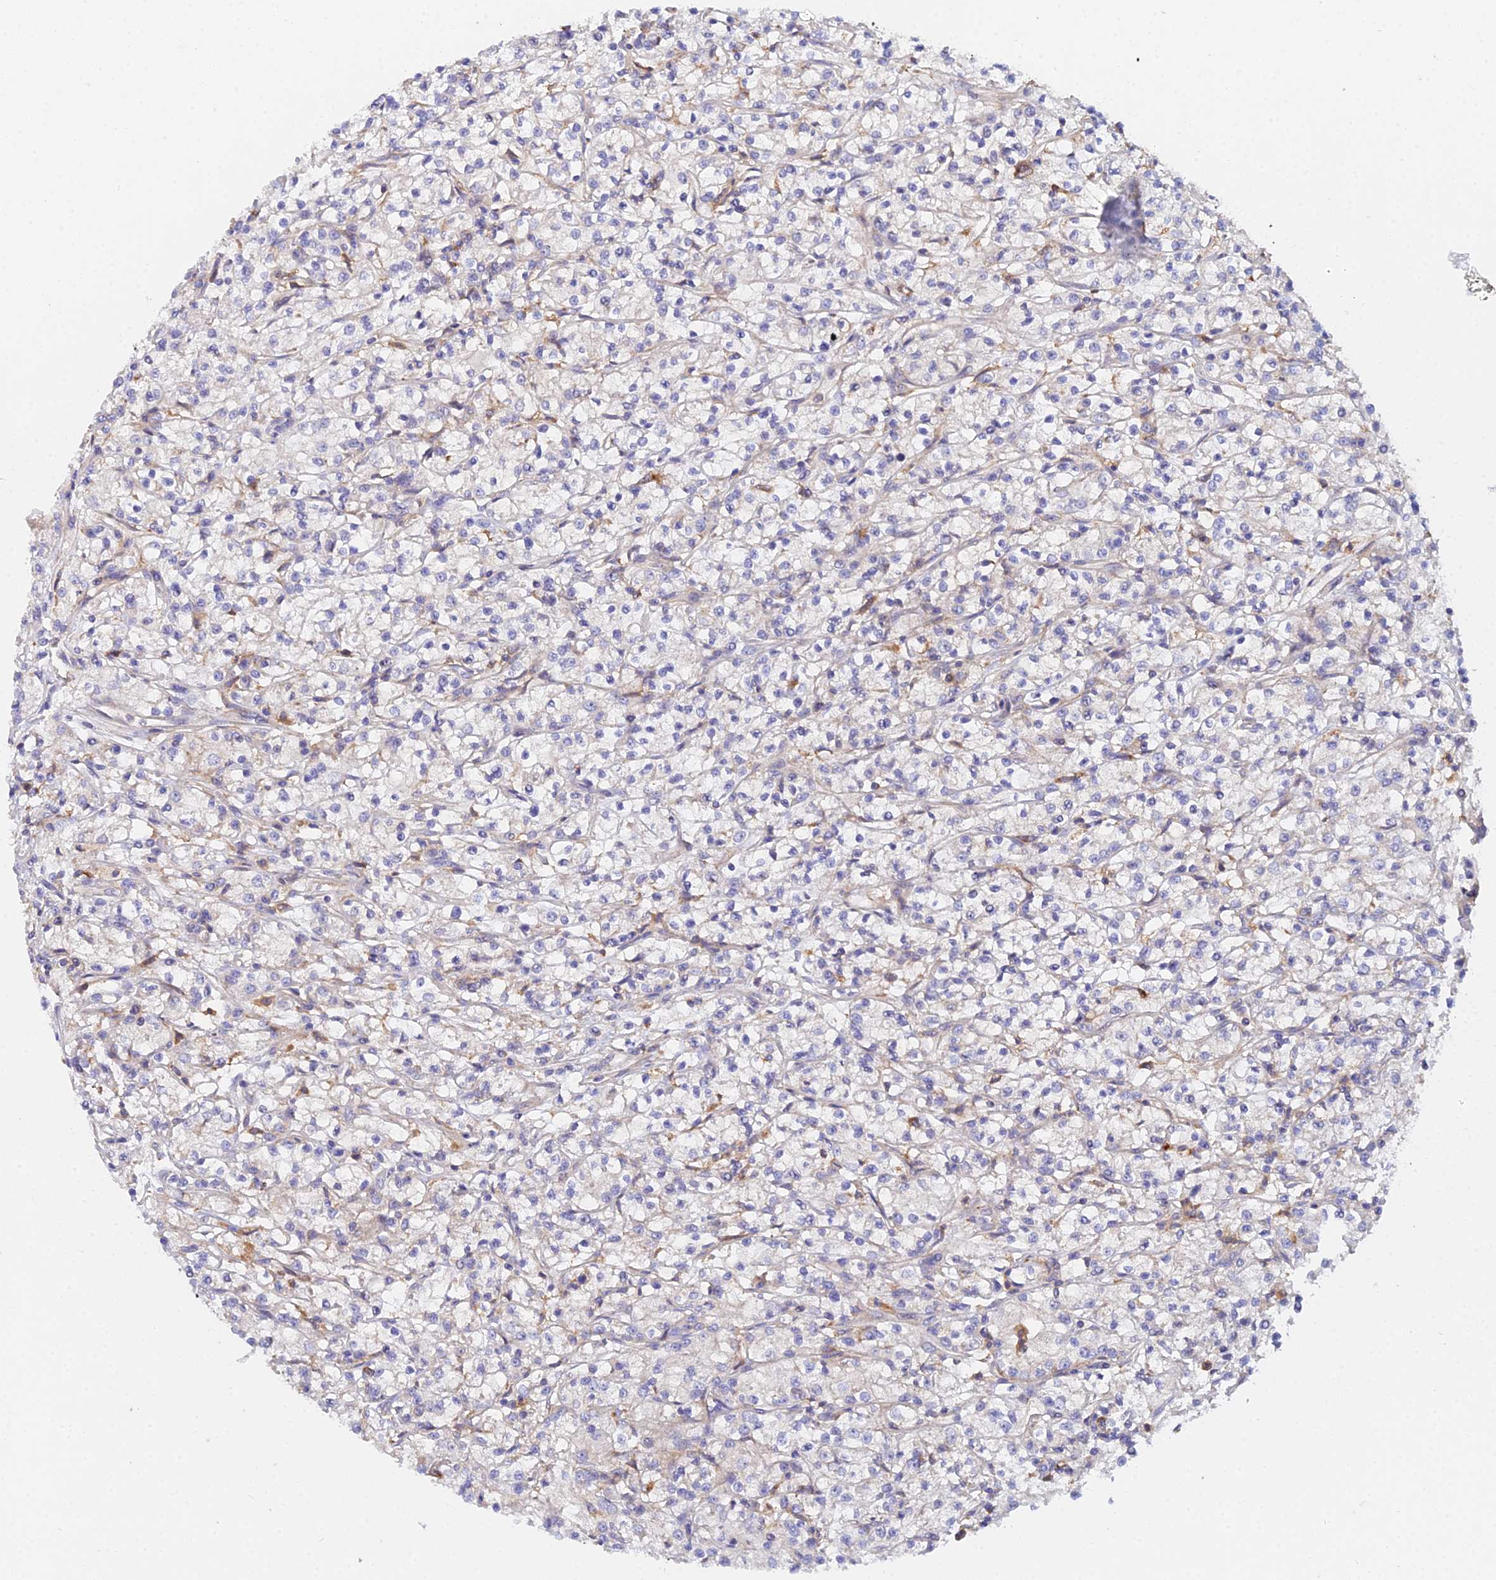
{"staining": {"intensity": "negative", "quantity": "none", "location": "none"}, "tissue": "renal cancer", "cell_type": "Tumor cells", "image_type": "cancer", "snomed": [{"axis": "morphology", "description": "Adenocarcinoma, NOS"}, {"axis": "topography", "description": "Kidney"}], "caption": "Immunohistochemistry of renal adenocarcinoma displays no staining in tumor cells.", "gene": "GNG5B", "patient": {"sex": "female", "age": 59}}